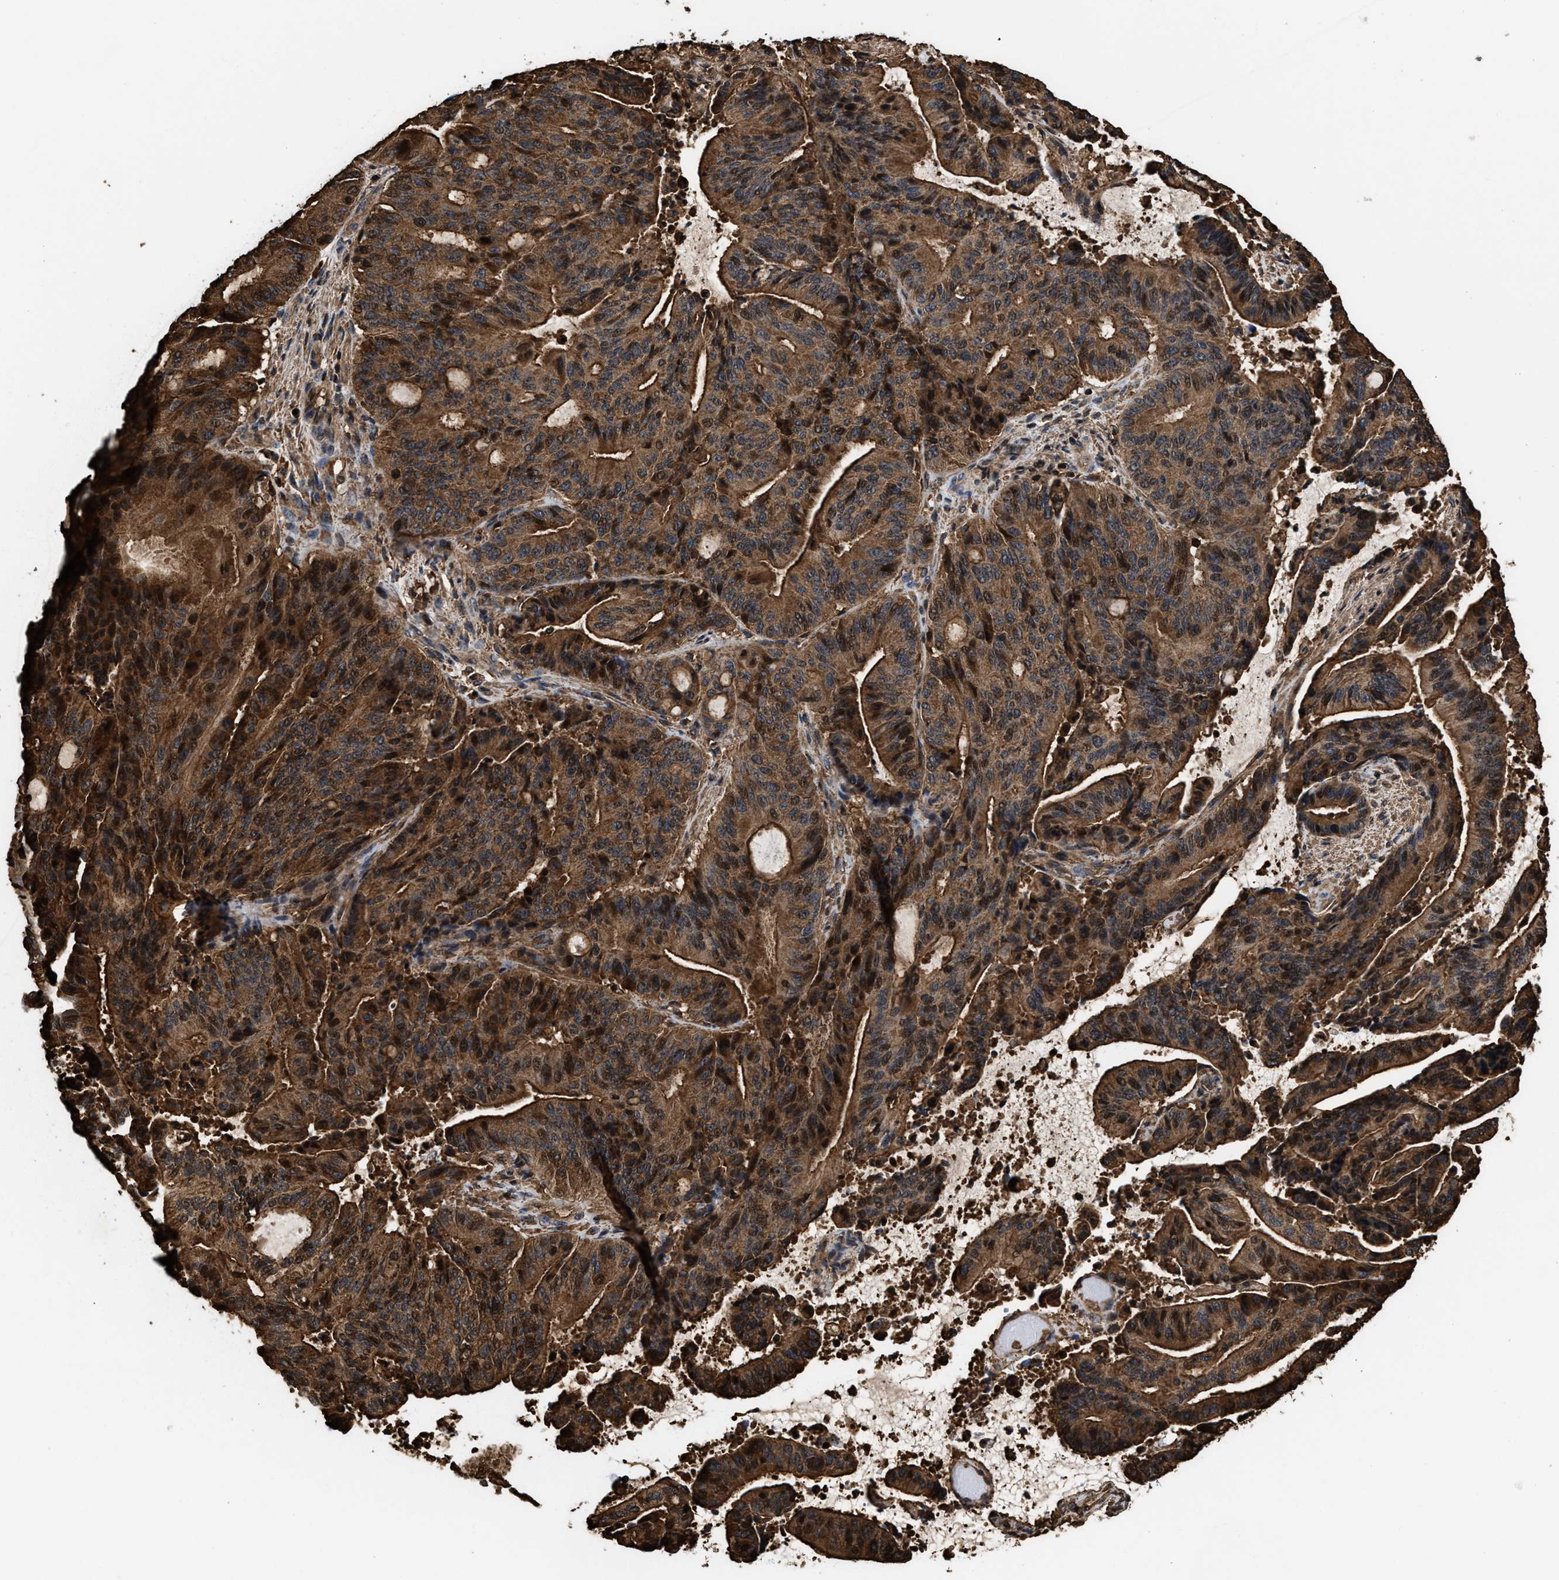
{"staining": {"intensity": "strong", "quantity": ">75%", "location": "cytoplasmic/membranous,nuclear"}, "tissue": "liver cancer", "cell_type": "Tumor cells", "image_type": "cancer", "snomed": [{"axis": "morphology", "description": "Normal tissue, NOS"}, {"axis": "morphology", "description": "Cholangiocarcinoma"}, {"axis": "topography", "description": "Liver"}, {"axis": "topography", "description": "Peripheral nerve tissue"}], "caption": "Approximately >75% of tumor cells in human liver cholangiocarcinoma exhibit strong cytoplasmic/membranous and nuclear protein positivity as visualized by brown immunohistochemical staining.", "gene": "KBTBD2", "patient": {"sex": "female", "age": 73}}